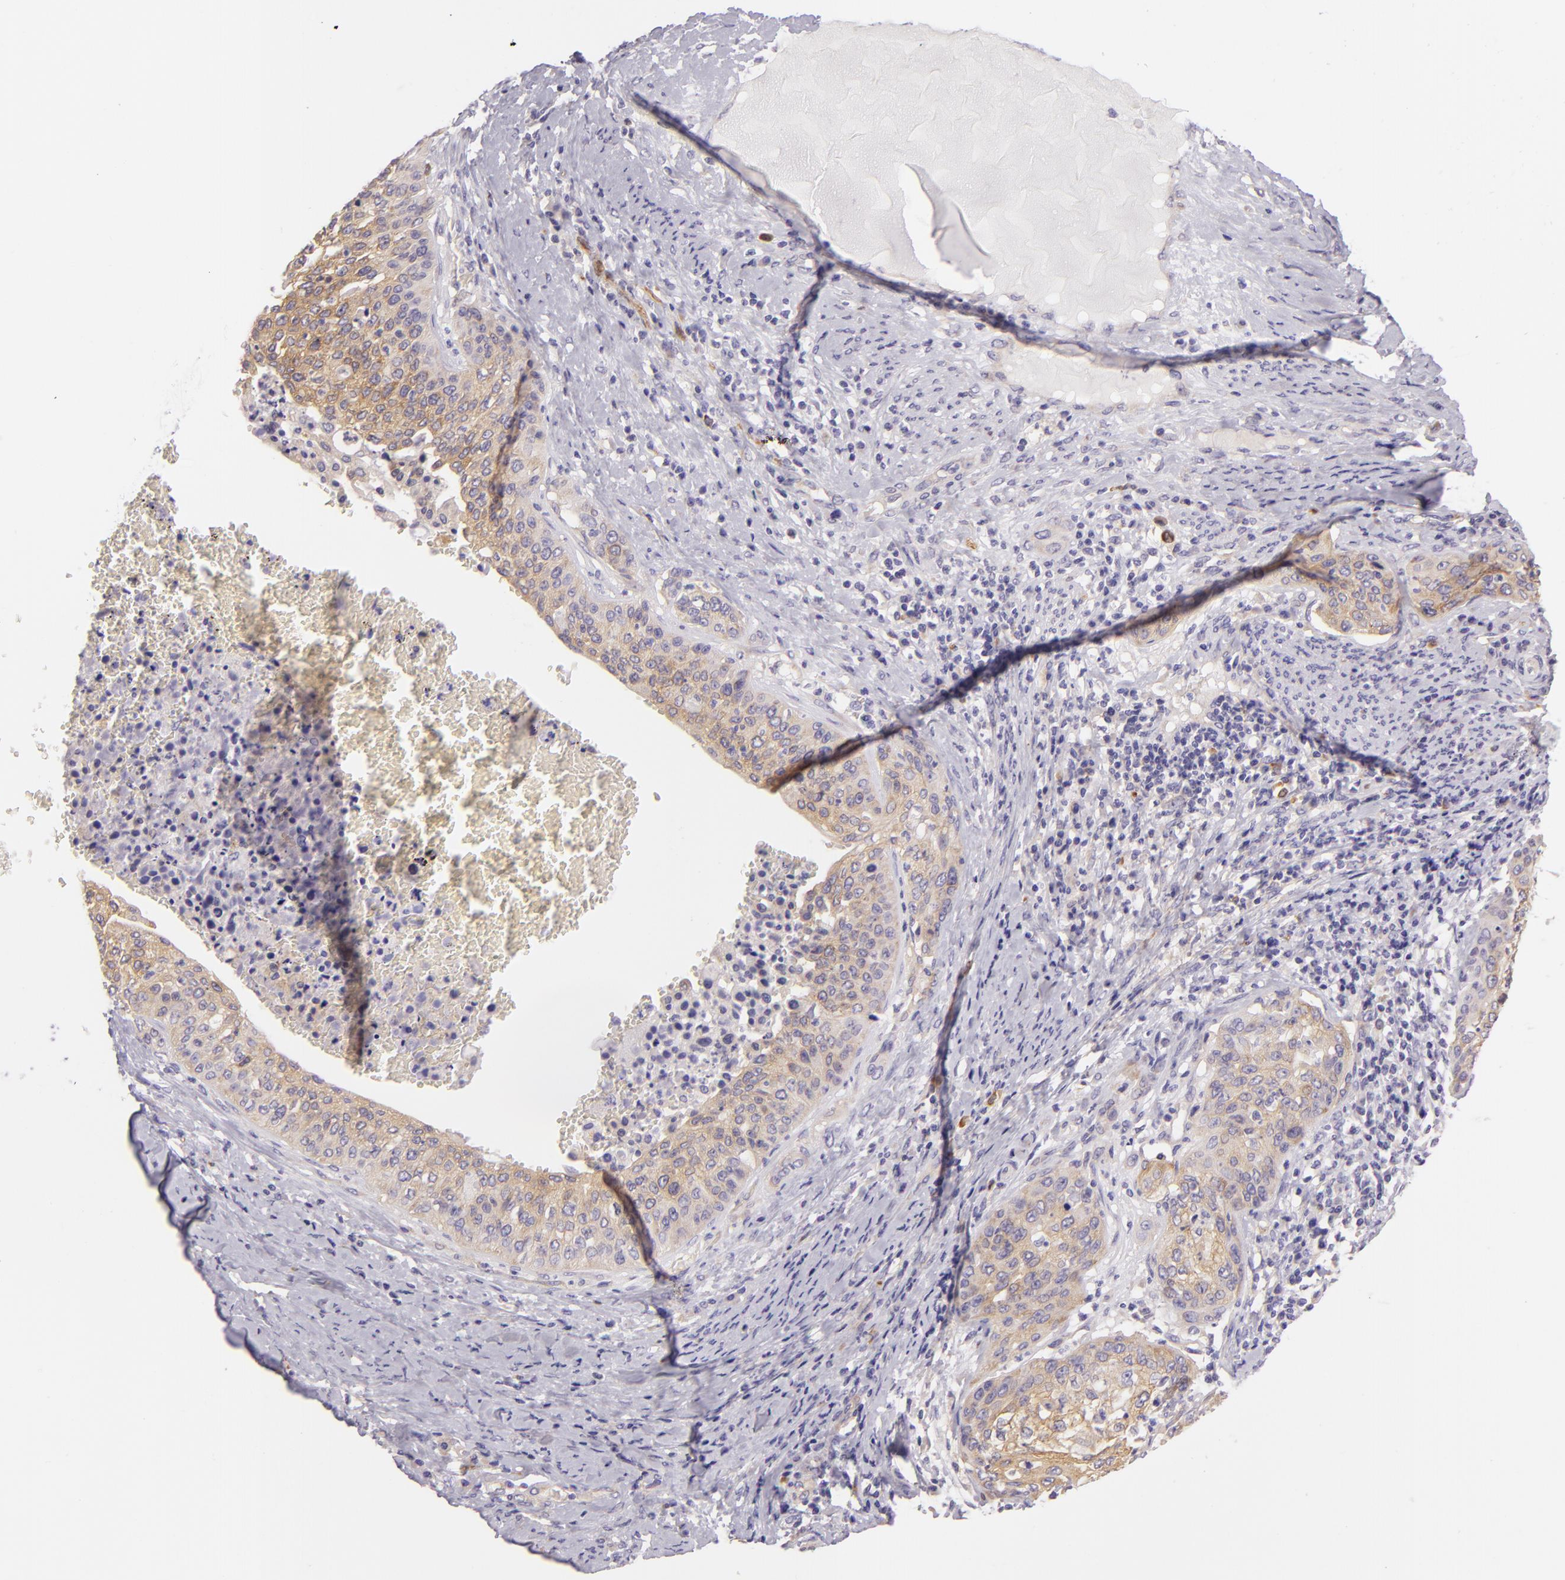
{"staining": {"intensity": "weak", "quantity": ">75%", "location": "cytoplasmic/membranous"}, "tissue": "cervical cancer", "cell_type": "Tumor cells", "image_type": "cancer", "snomed": [{"axis": "morphology", "description": "Squamous cell carcinoma, NOS"}, {"axis": "topography", "description": "Cervix"}], "caption": "IHC (DAB) staining of cervical cancer (squamous cell carcinoma) shows weak cytoplasmic/membranous protein staining in about >75% of tumor cells. Nuclei are stained in blue.", "gene": "ZC3H7B", "patient": {"sex": "female", "age": 41}}